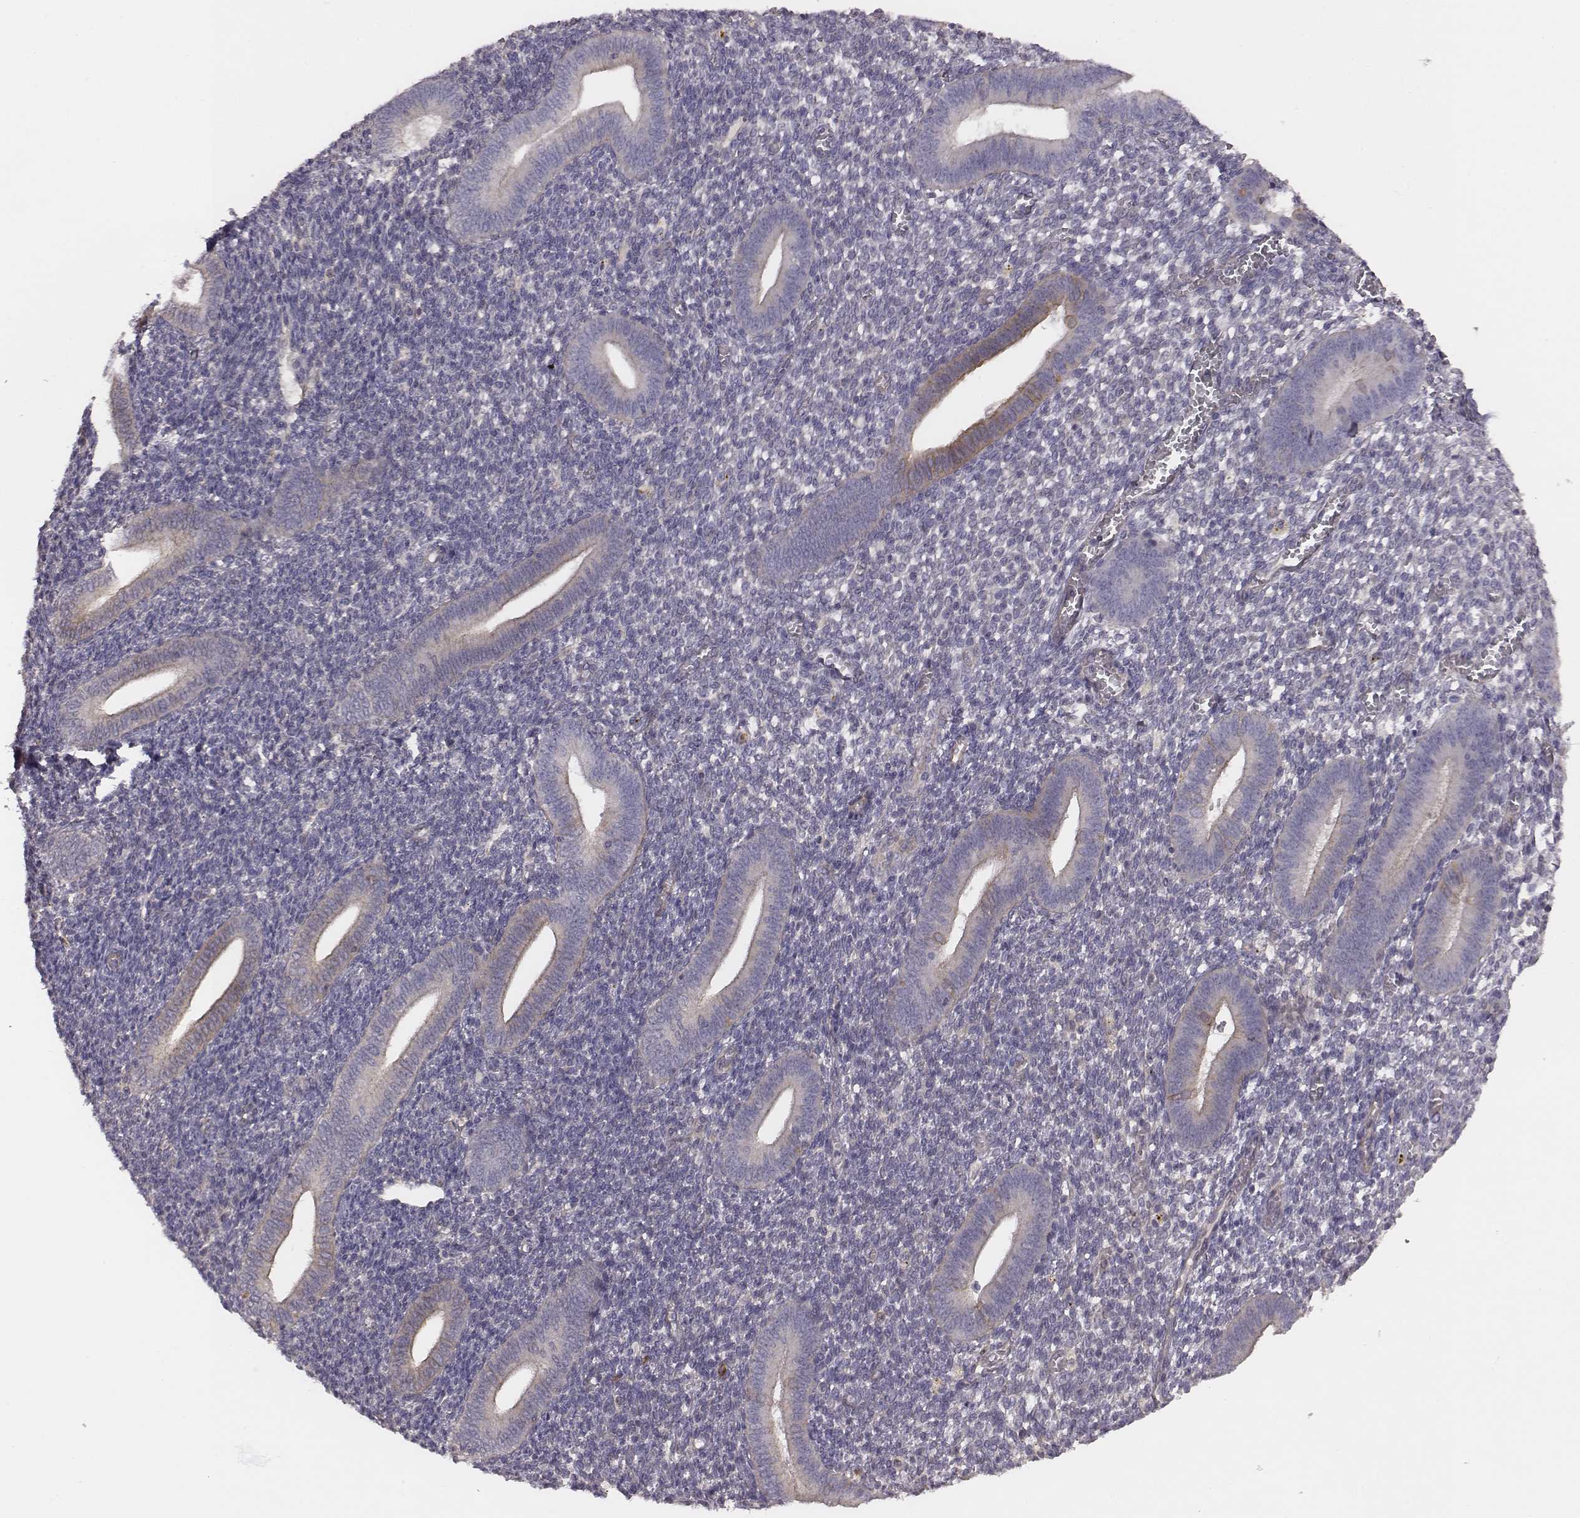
{"staining": {"intensity": "negative", "quantity": "none", "location": "none"}, "tissue": "endometrium", "cell_type": "Cells in endometrial stroma", "image_type": "normal", "snomed": [{"axis": "morphology", "description": "Normal tissue, NOS"}, {"axis": "topography", "description": "Endometrium"}], "caption": "Human endometrium stained for a protein using immunohistochemistry (IHC) demonstrates no staining in cells in endometrial stroma.", "gene": "SCARF1", "patient": {"sex": "female", "age": 25}}